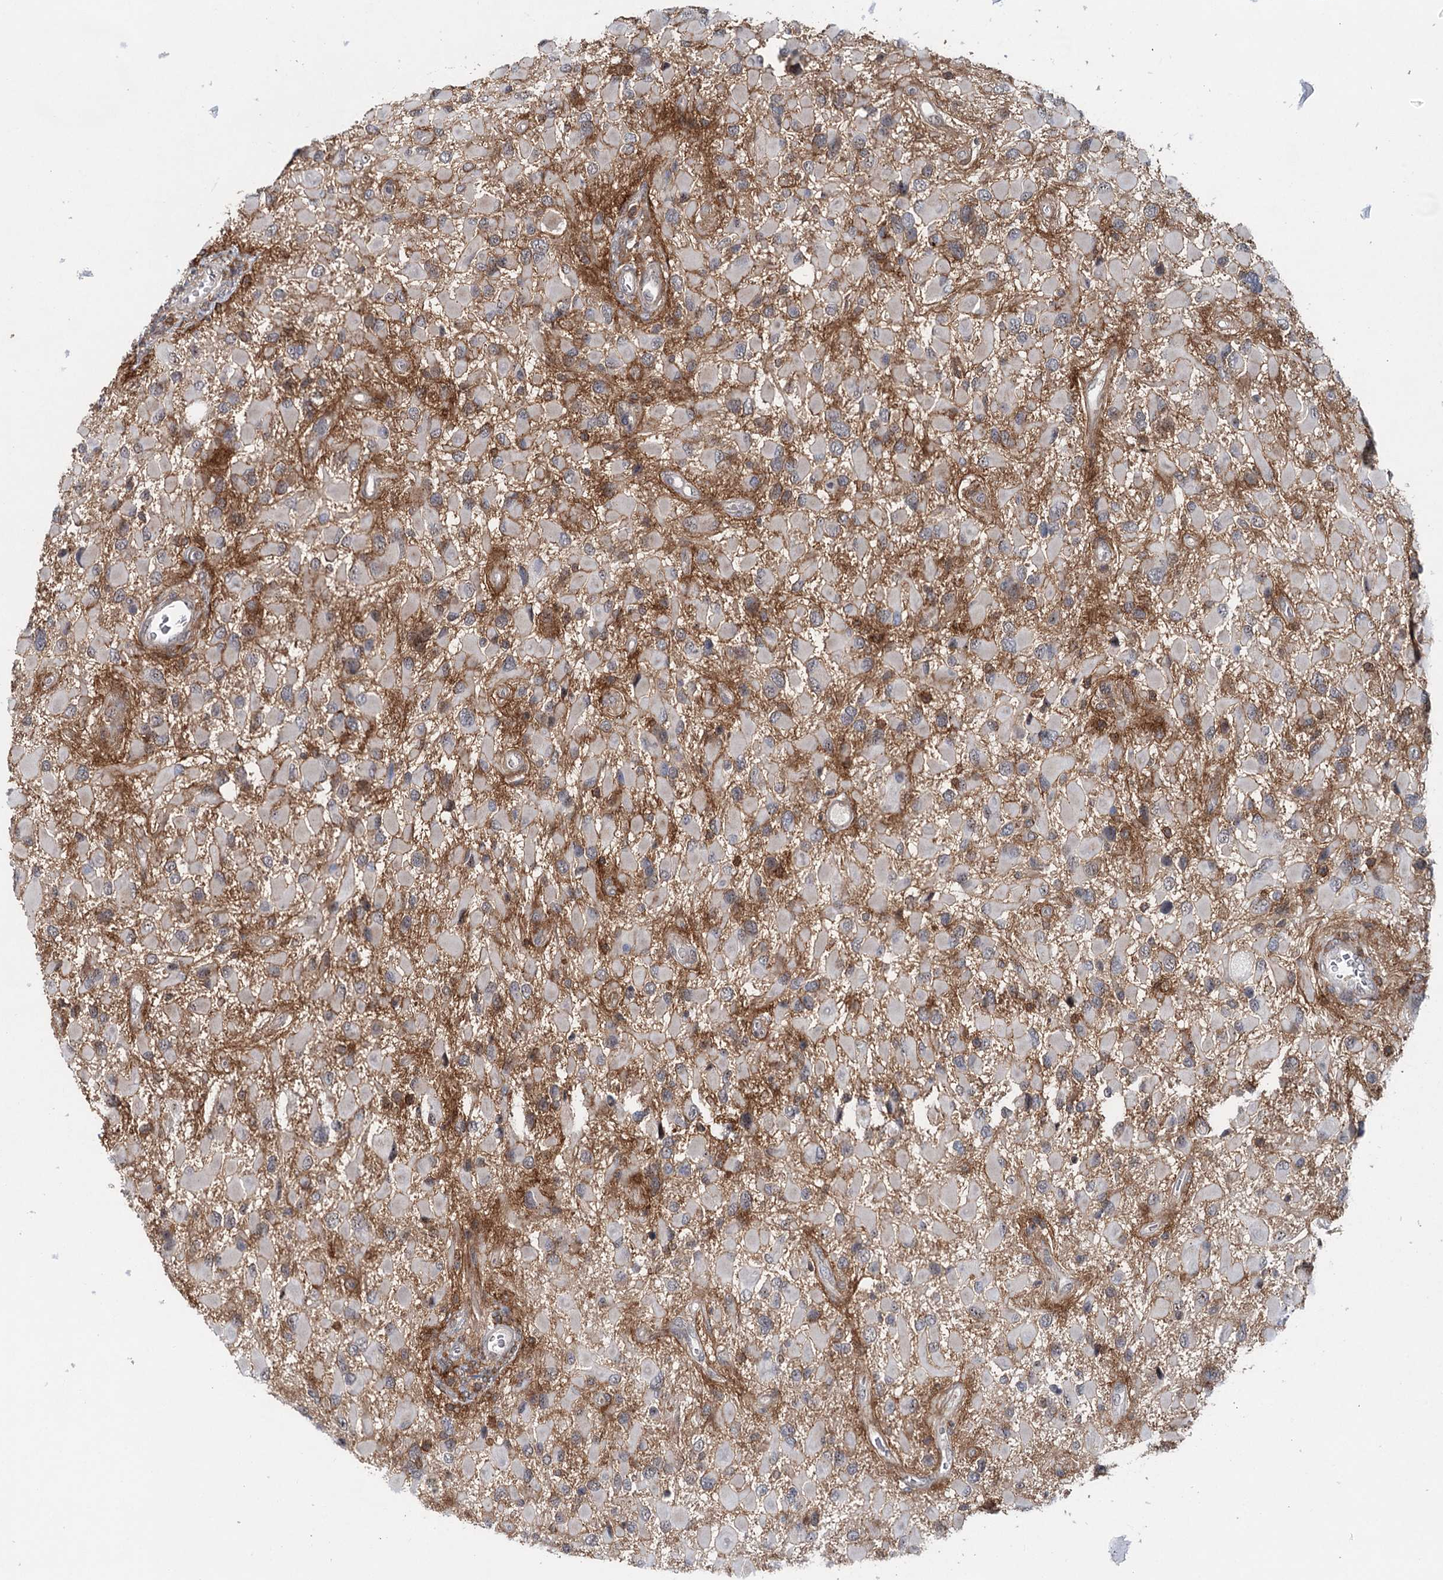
{"staining": {"intensity": "negative", "quantity": "none", "location": "none"}, "tissue": "glioma", "cell_type": "Tumor cells", "image_type": "cancer", "snomed": [{"axis": "morphology", "description": "Glioma, malignant, High grade"}, {"axis": "topography", "description": "Brain"}], "caption": "Tumor cells are negative for protein expression in human high-grade glioma (malignant).", "gene": "CDC42SE2", "patient": {"sex": "male", "age": 53}}